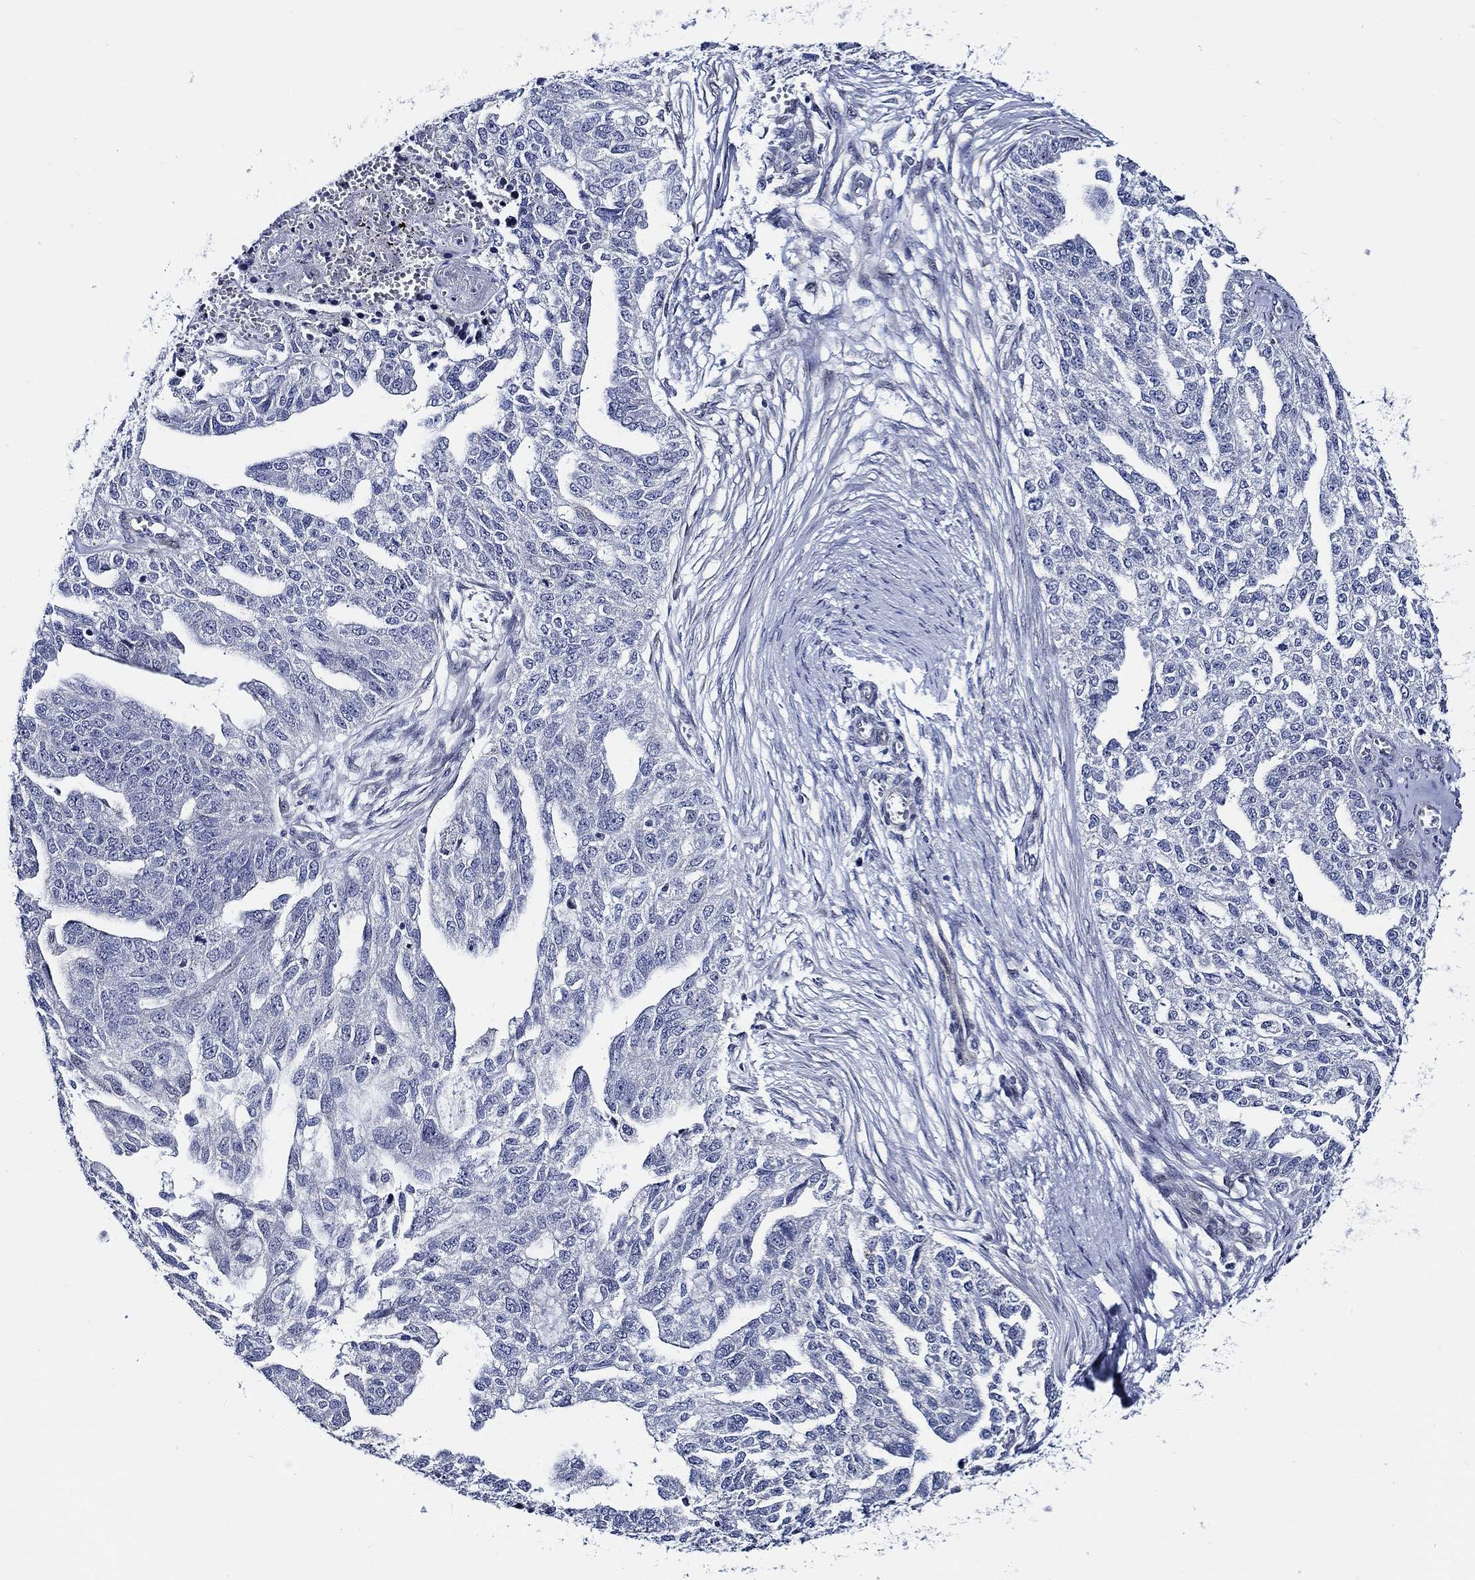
{"staining": {"intensity": "negative", "quantity": "none", "location": "none"}, "tissue": "ovarian cancer", "cell_type": "Tumor cells", "image_type": "cancer", "snomed": [{"axis": "morphology", "description": "Cystadenocarcinoma, serous, NOS"}, {"axis": "topography", "description": "Ovary"}], "caption": "Ovarian cancer was stained to show a protein in brown. There is no significant staining in tumor cells. The staining is performed using DAB (3,3'-diaminobenzidine) brown chromogen with nuclei counter-stained in using hematoxylin.", "gene": "C8orf48", "patient": {"sex": "female", "age": 51}}